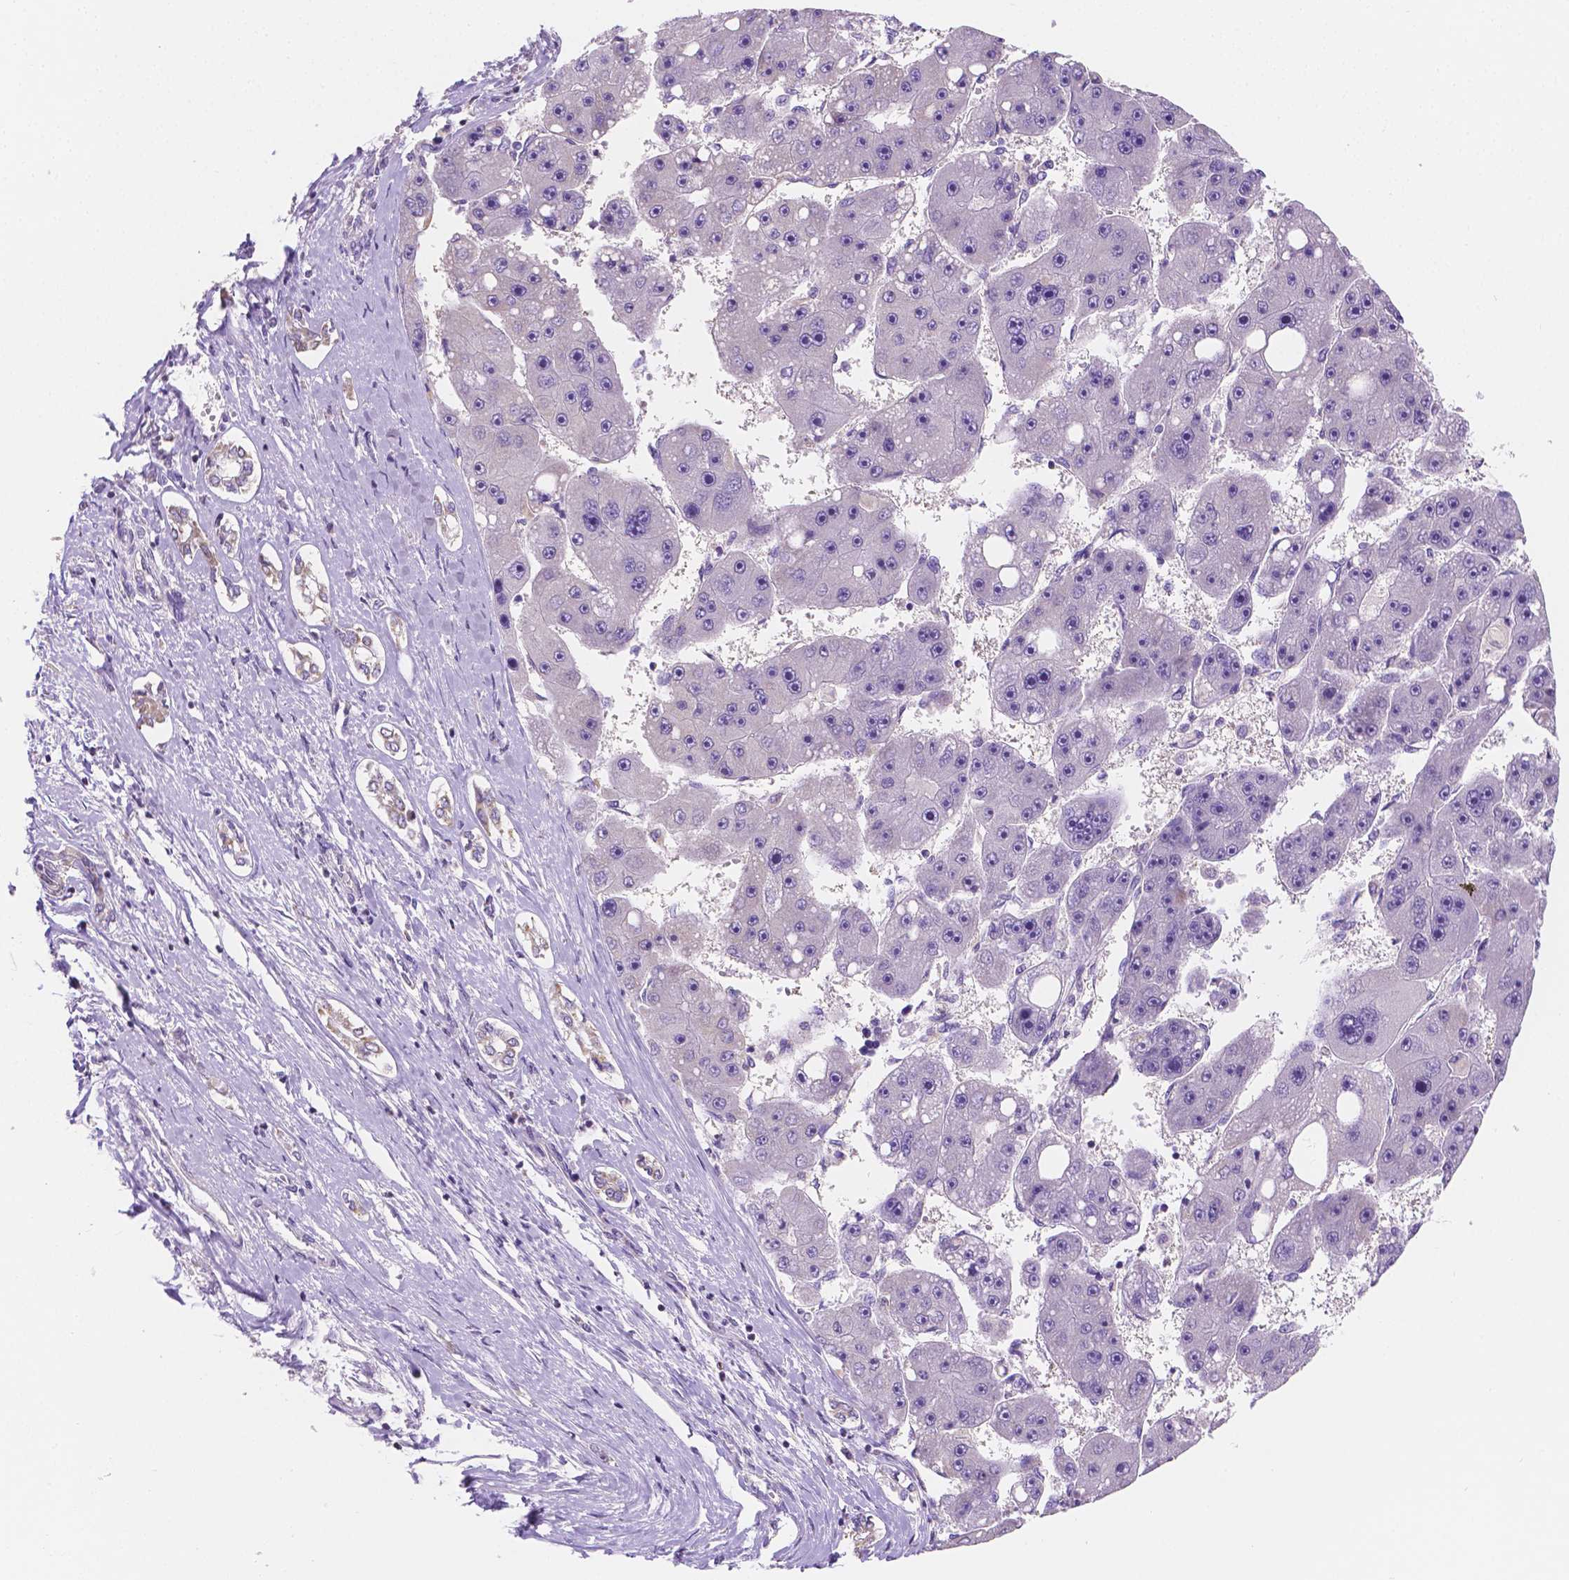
{"staining": {"intensity": "negative", "quantity": "none", "location": "none"}, "tissue": "liver cancer", "cell_type": "Tumor cells", "image_type": "cancer", "snomed": [{"axis": "morphology", "description": "Carcinoma, Hepatocellular, NOS"}, {"axis": "topography", "description": "Liver"}], "caption": "Protein analysis of liver cancer (hepatocellular carcinoma) exhibits no significant staining in tumor cells. (DAB immunohistochemistry (IHC), high magnification).", "gene": "TMEM130", "patient": {"sex": "female", "age": 61}}